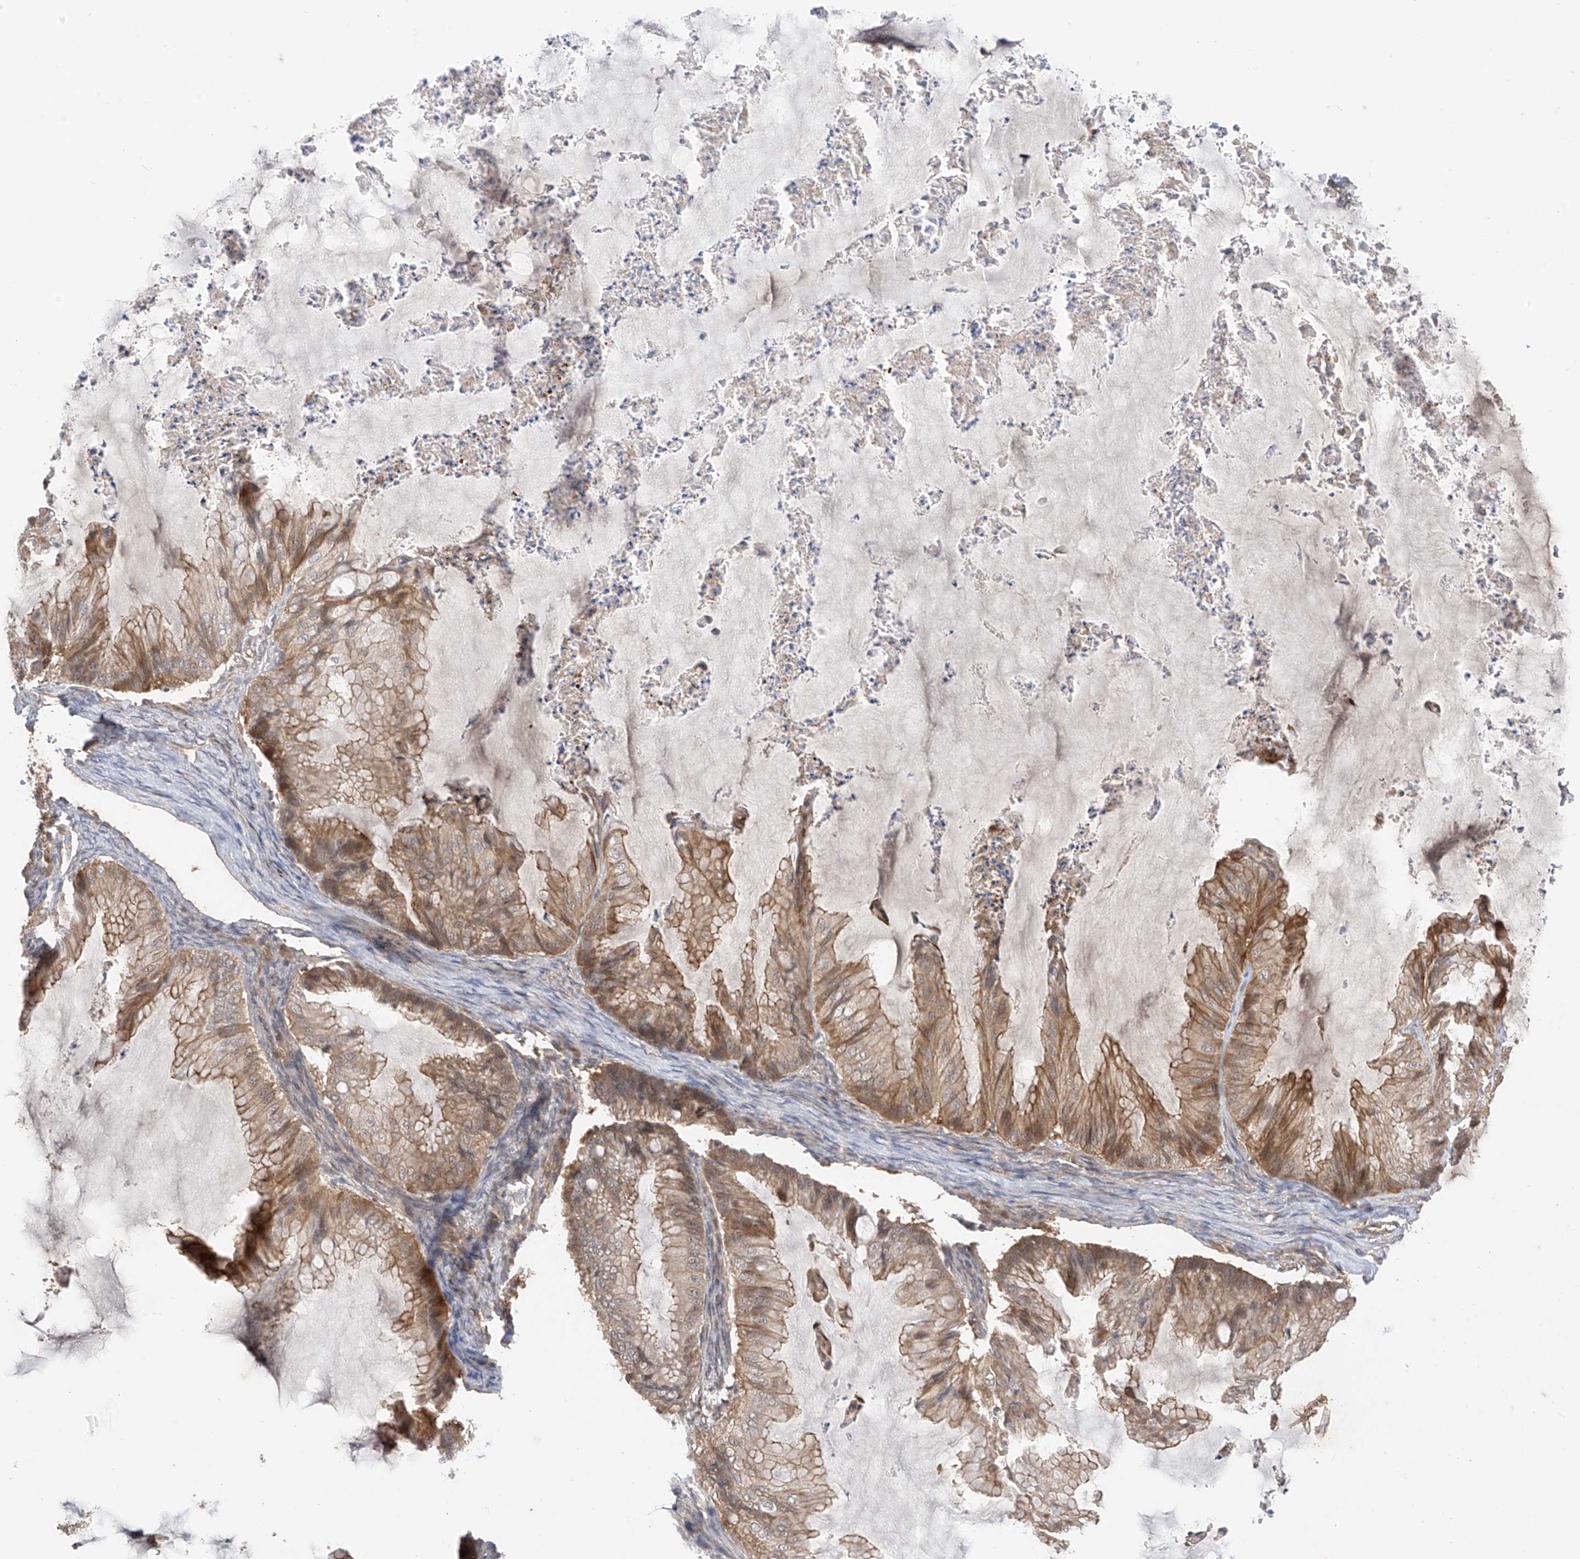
{"staining": {"intensity": "moderate", "quantity": ">75%", "location": "cytoplasmic/membranous"}, "tissue": "ovarian cancer", "cell_type": "Tumor cells", "image_type": "cancer", "snomed": [{"axis": "morphology", "description": "Cystadenocarcinoma, mucinous, NOS"}, {"axis": "topography", "description": "Ovary"}], "caption": "Immunohistochemical staining of human mucinous cystadenocarcinoma (ovarian) demonstrates medium levels of moderate cytoplasmic/membranous protein expression in approximately >75% of tumor cells. (DAB IHC, brown staining for protein, blue staining for nuclei).", "gene": "CACNA2D4", "patient": {"sex": "female", "age": 71}}